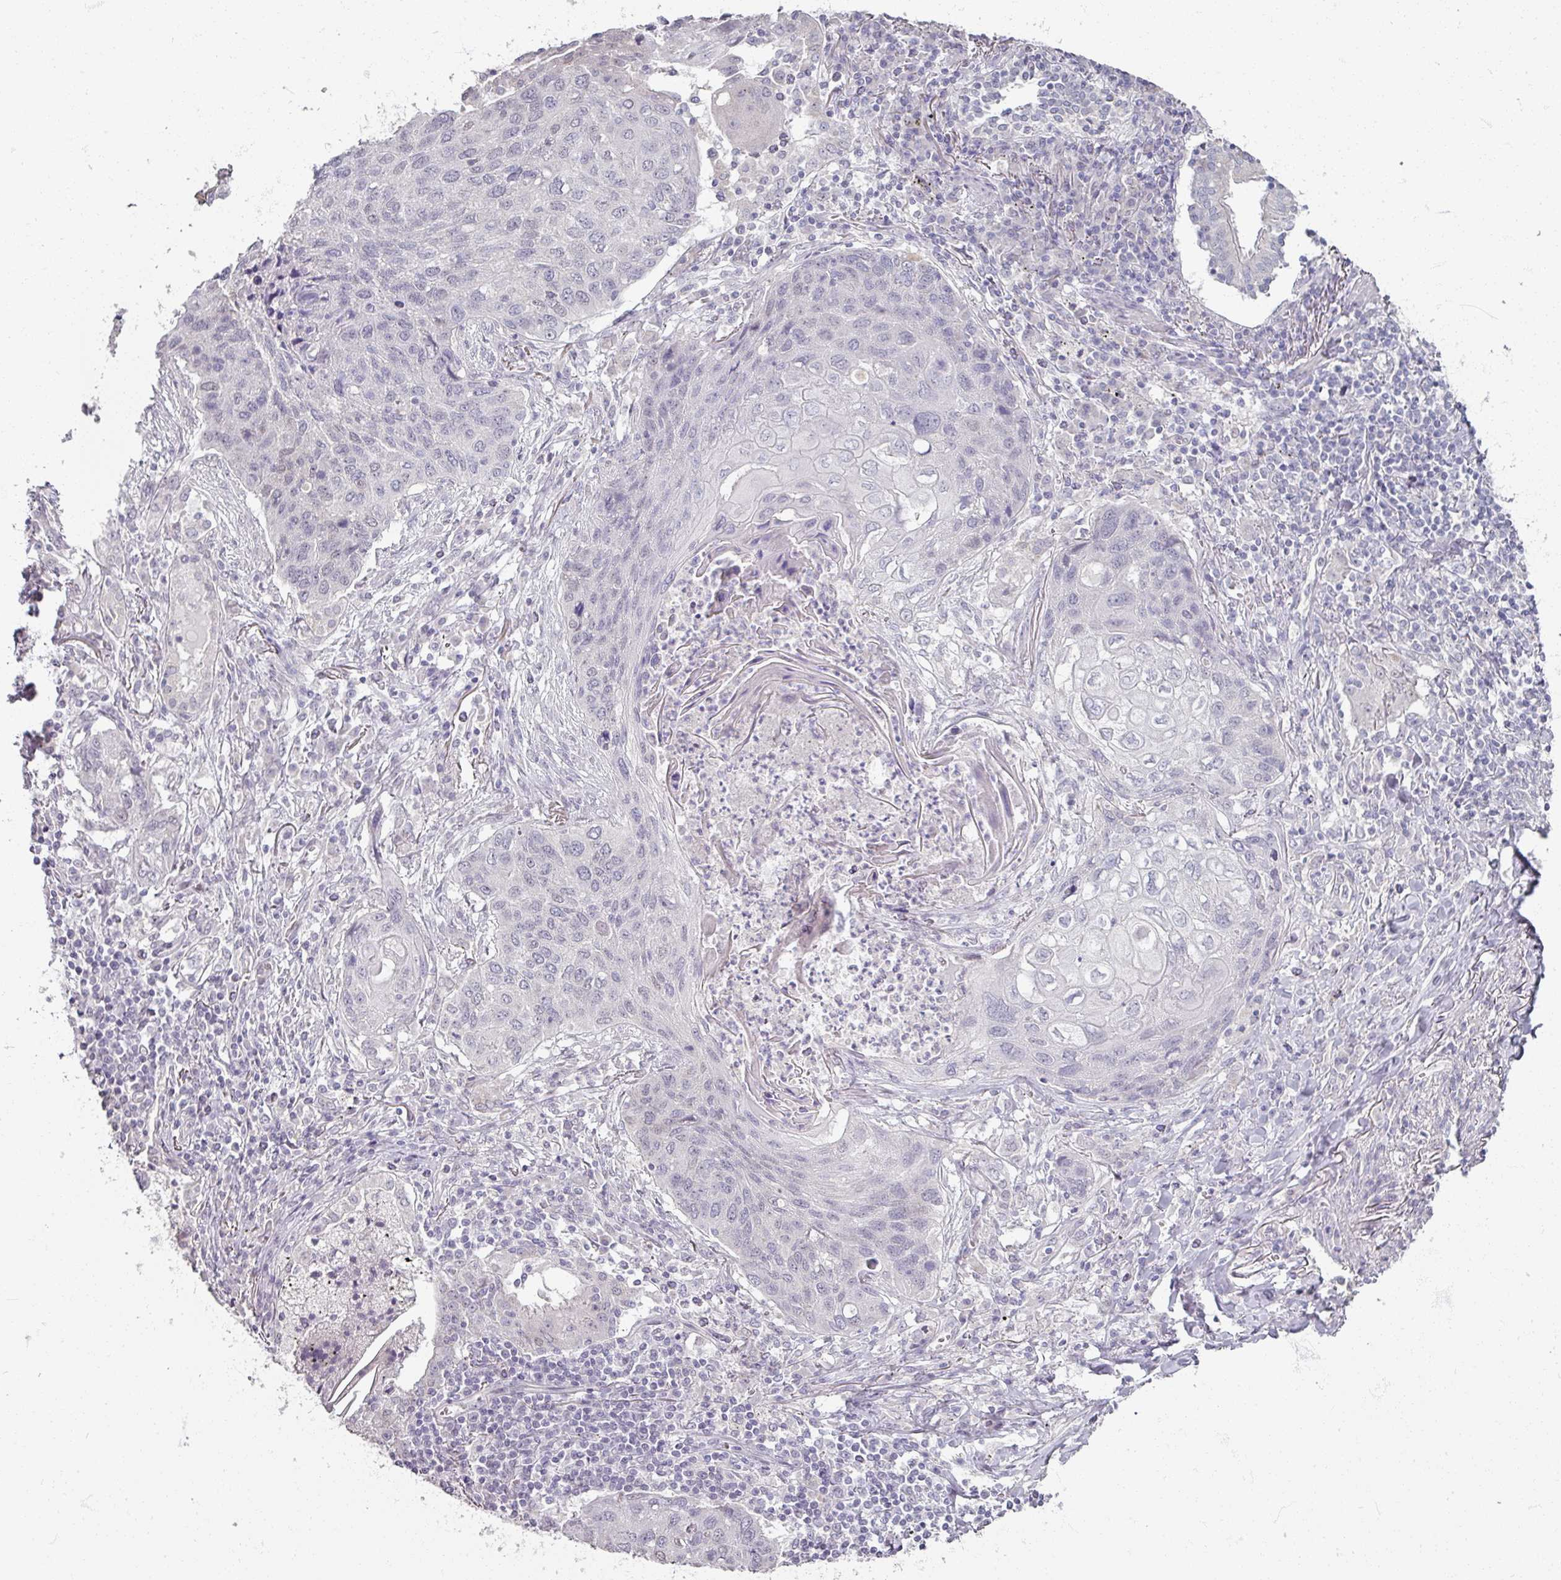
{"staining": {"intensity": "negative", "quantity": "none", "location": "none"}, "tissue": "lung cancer", "cell_type": "Tumor cells", "image_type": "cancer", "snomed": [{"axis": "morphology", "description": "Squamous cell carcinoma, NOS"}, {"axis": "topography", "description": "Lung"}], "caption": "Immunohistochemical staining of squamous cell carcinoma (lung) shows no significant staining in tumor cells. (DAB IHC visualized using brightfield microscopy, high magnification).", "gene": "SOX11", "patient": {"sex": "female", "age": 63}}